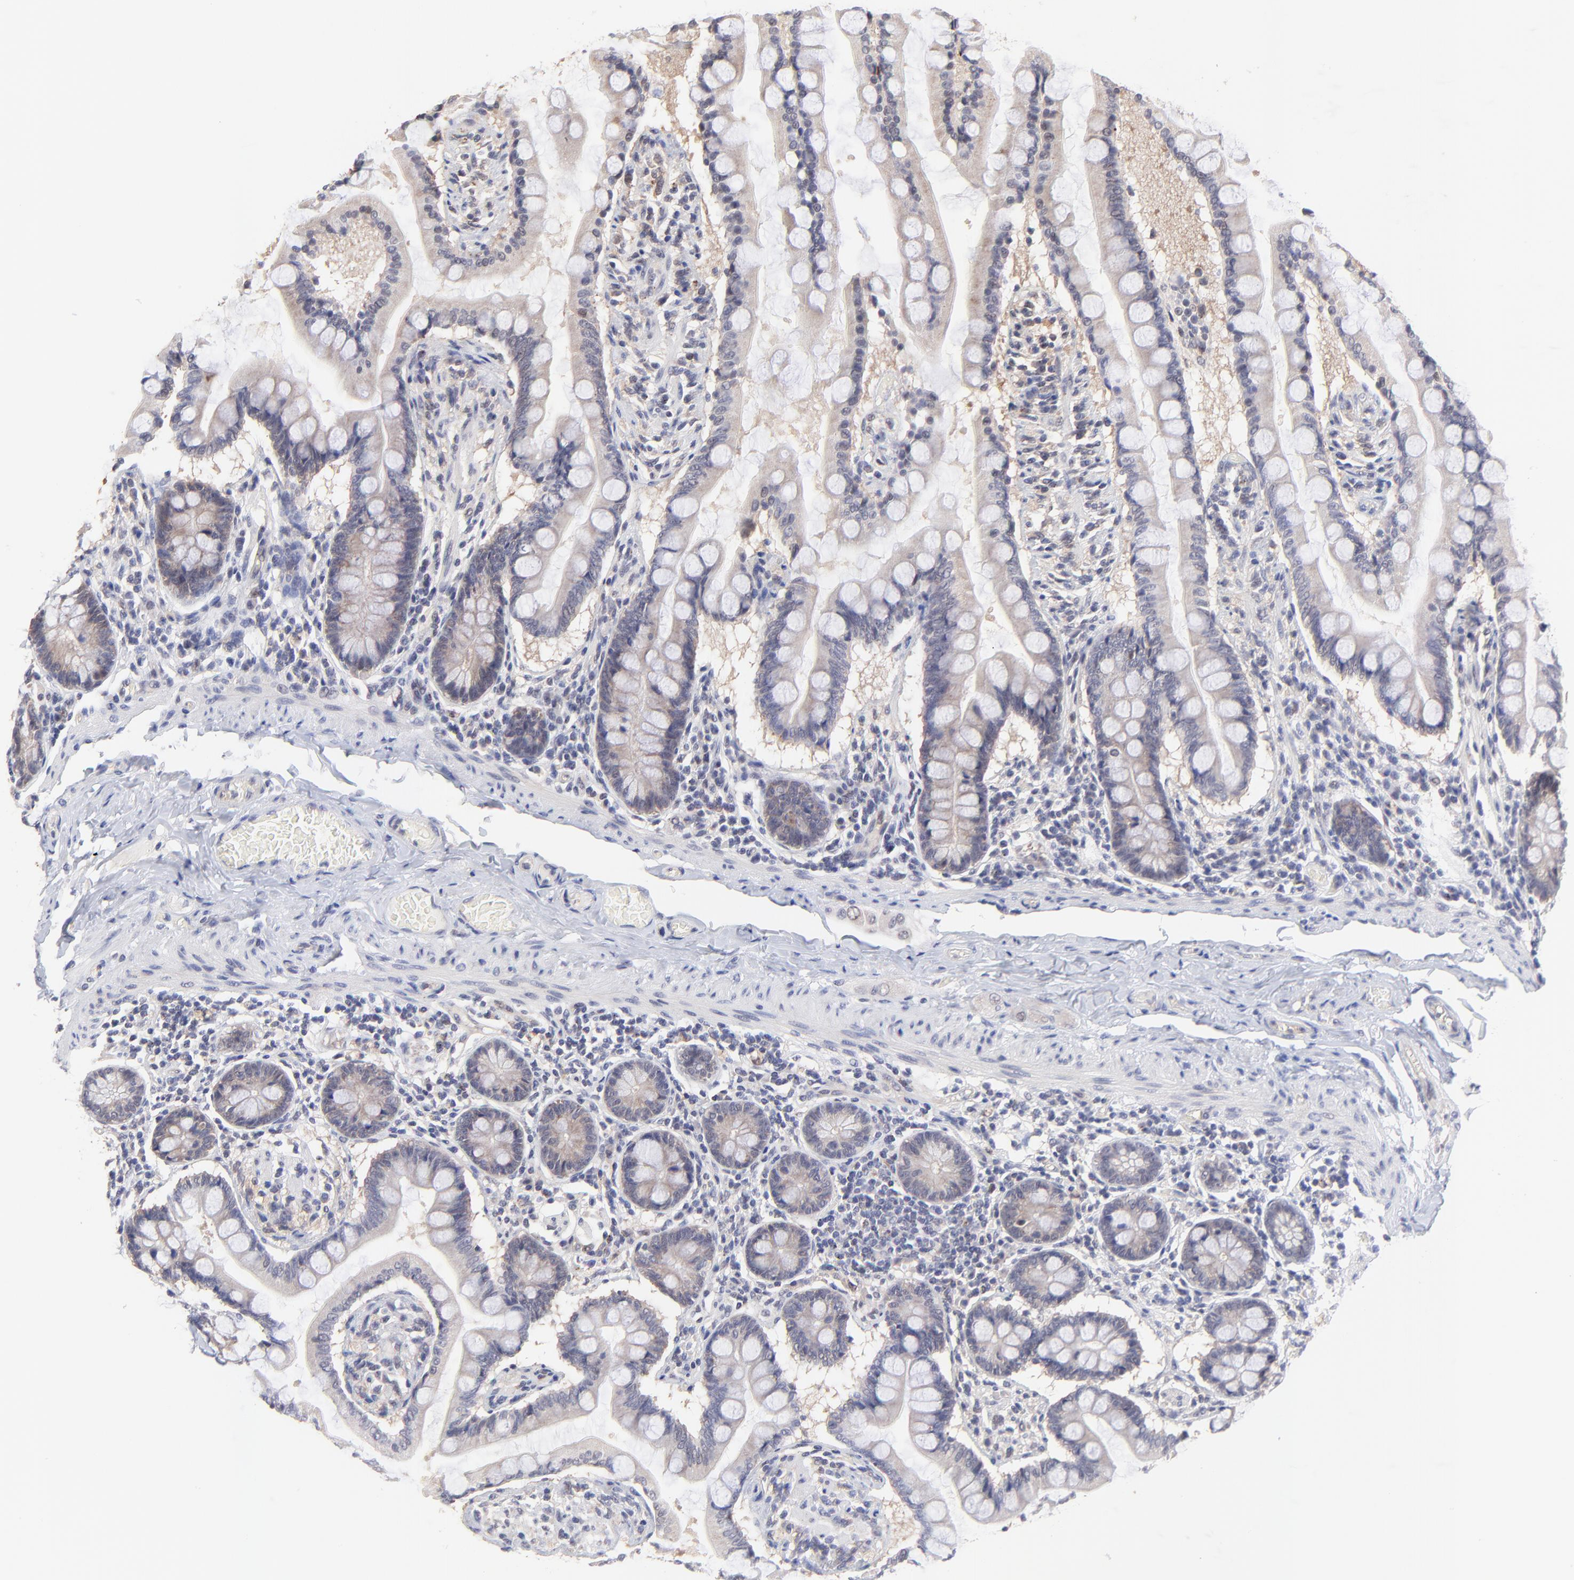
{"staining": {"intensity": "weak", "quantity": ">75%", "location": "cytoplasmic/membranous"}, "tissue": "small intestine", "cell_type": "Glandular cells", "image_type": "normal", "snomed": [{"axis": "morphology", "description": "Normal tissue, NOS"}, {"axis": "topography", "description": "Small intestine"}], "caption": "Immunohistochemical staining of unremarkable small intestine exhibits low levels of weak cytoplasmic/membranous positivity in about >75% of glandular cells.", "gene": "ZNF747", "patient": {"sex": "male", "age": 41}}